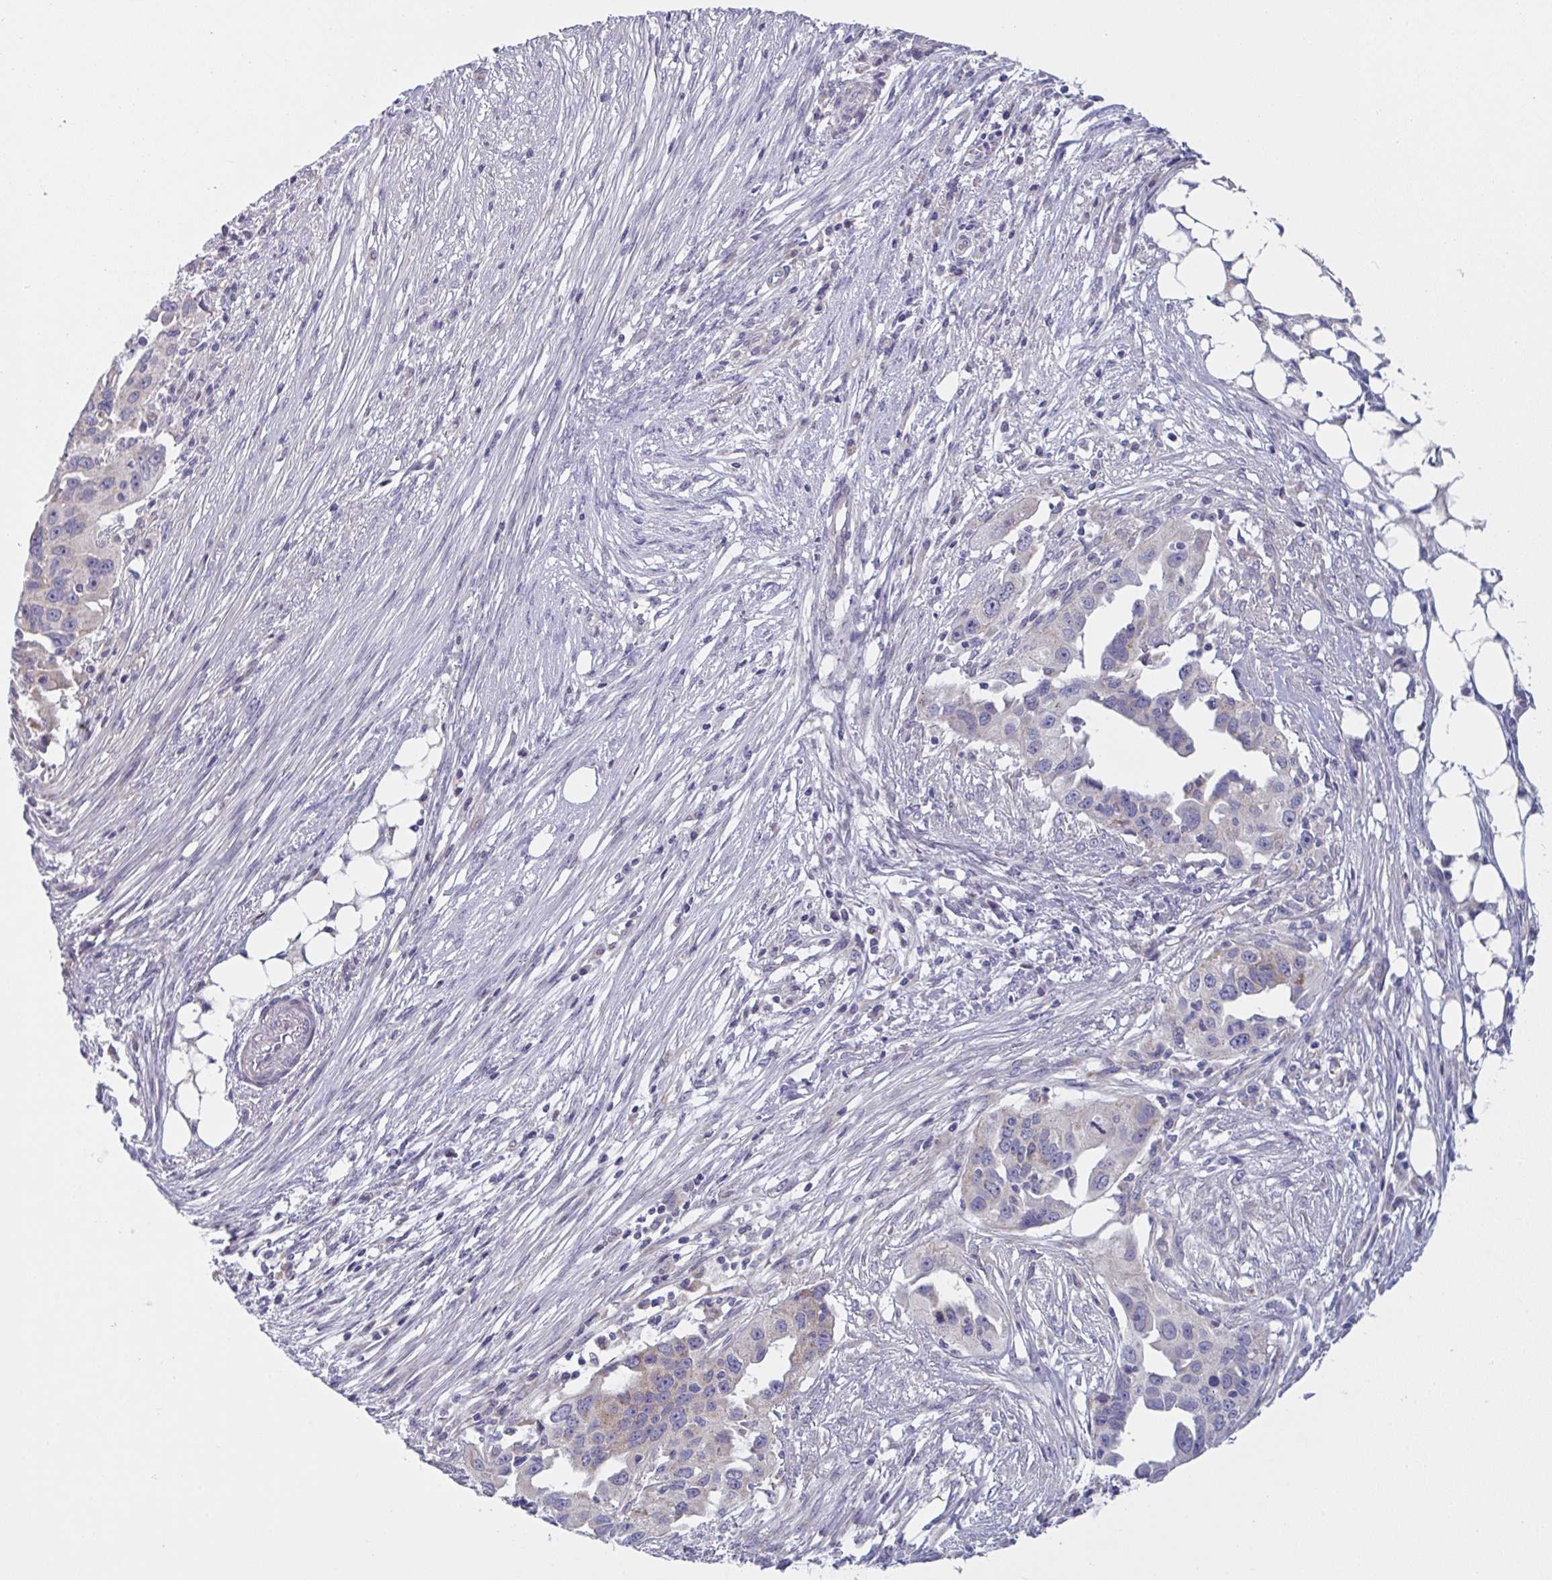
{"staining": {"intensity": "weak", "quantity": "<25%", "location": "cytoplasmic/membranous"}, "tissue": "ovarian cancer", "cell_type": "Tumor cells", "image_type": "cancer", "snomed": [{"axis": "morphology", "description": "Carcinoma, endometroid"}, {"axis": "morphology", "description": "Cystadenocarcinoma, serous, NOS"}, {"axis": "topography", "description": "Ovary"}], "caption": "The micrograph exhibits no significant expression in tumor cells of ovarian endometroid carcinoma. Brightfield microscopy of IHC stained with DAB (brown) and hematoxylin (blue), captured at high magnification.", "gene": "MRPS2", "patient": {"sex": "female", "age": 45}}